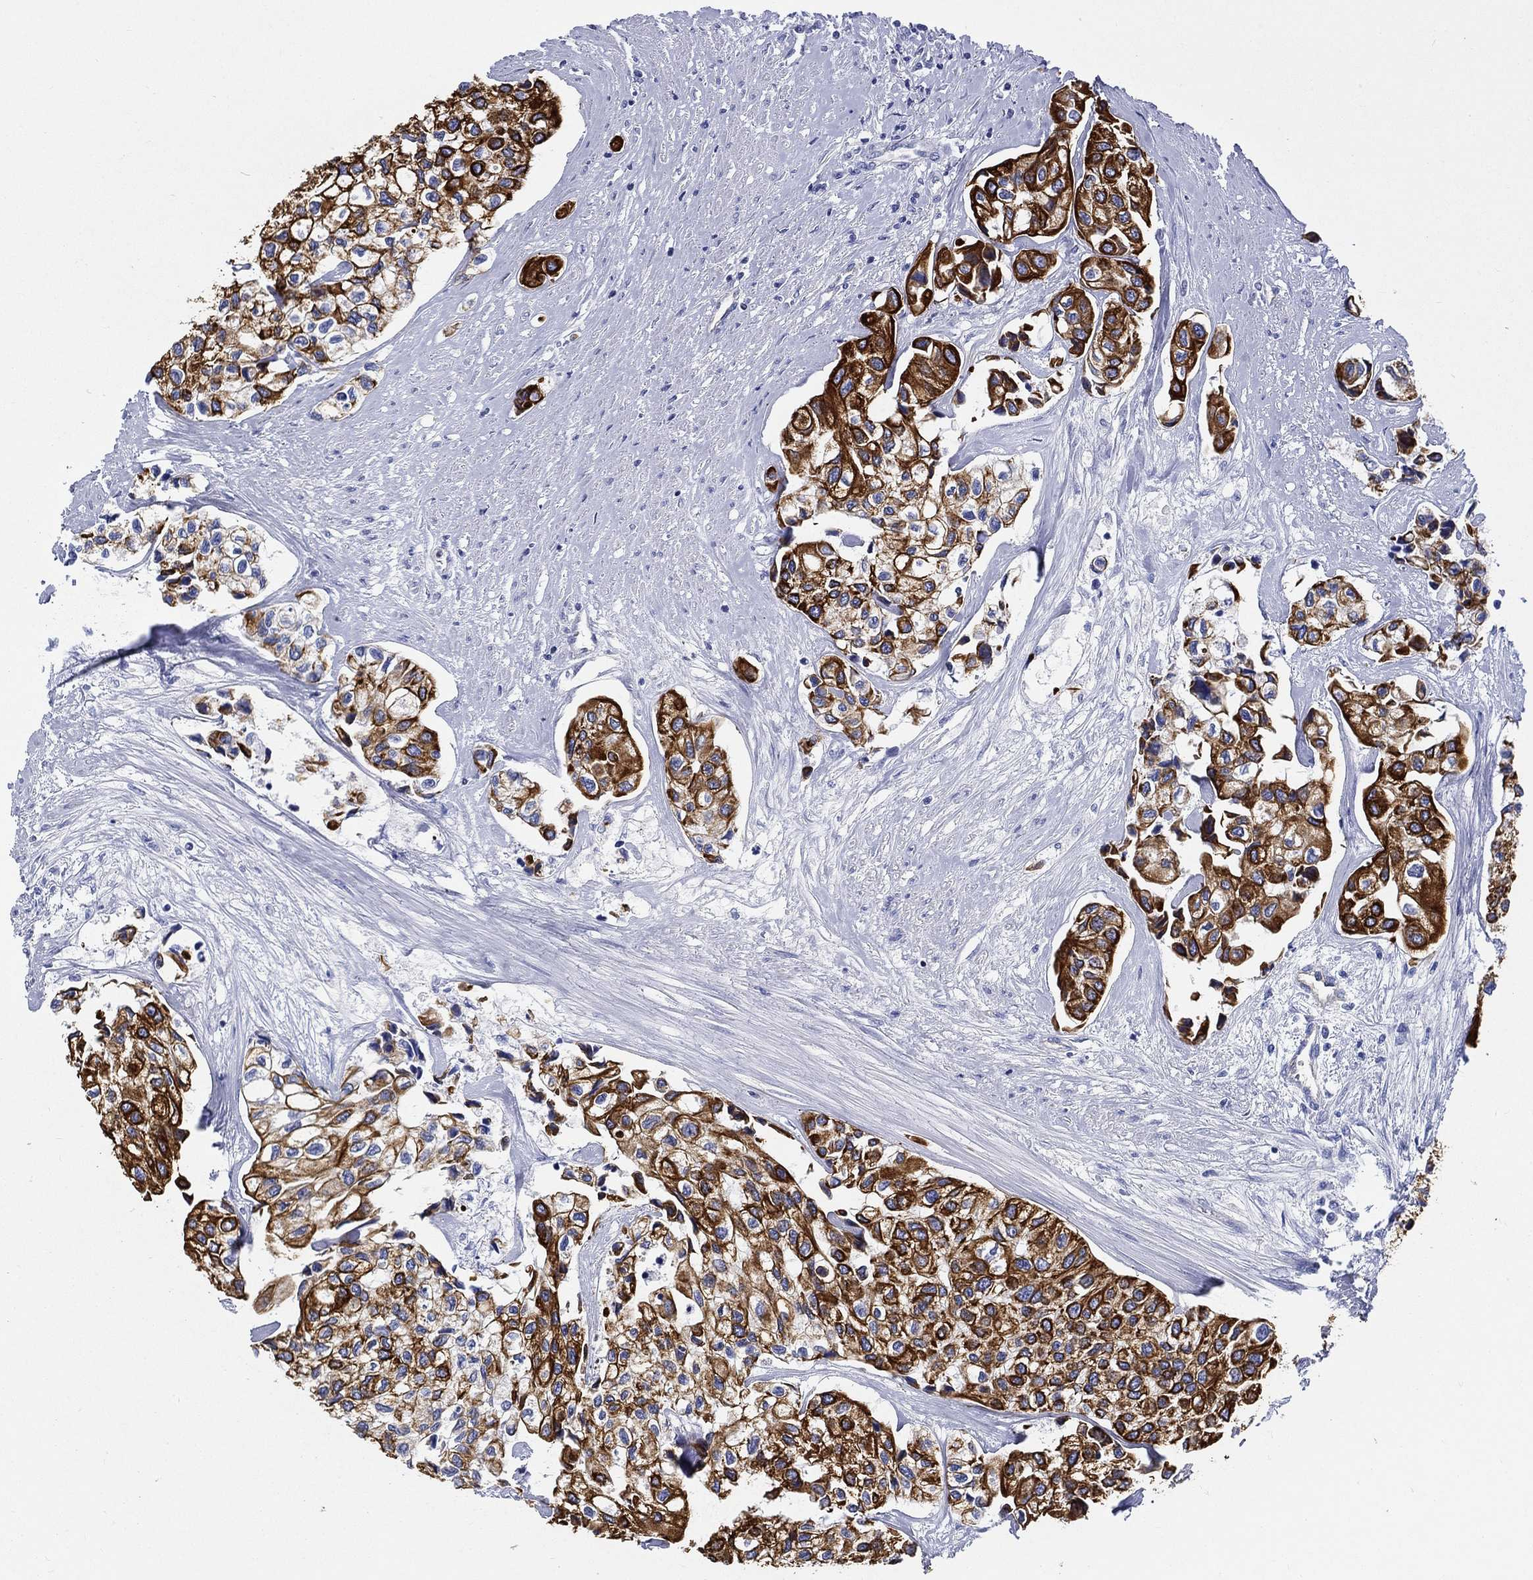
{"staining": {"intensity": "strong", "quantity": ">75%", "location": "cytoplasmic/membranous"}, "tissue": "urothelial cancer", "cell_type": "Tumor cells", "image_type": "cancer", "snomed": [{"axis": "morphology", "description": "Urothelial carcinoma, High grade"}, {"axis": "topography", "description": "Urinary bladder"}], "caption": "IHC of human urothelial carcinoma (high-grade) demonstrates high levels of strong cytoplasmic/membranous positivity in approximately >75% of tumor cells.", "gene": "NEDD9", "patient": {"sex": "male", "age": 73}}